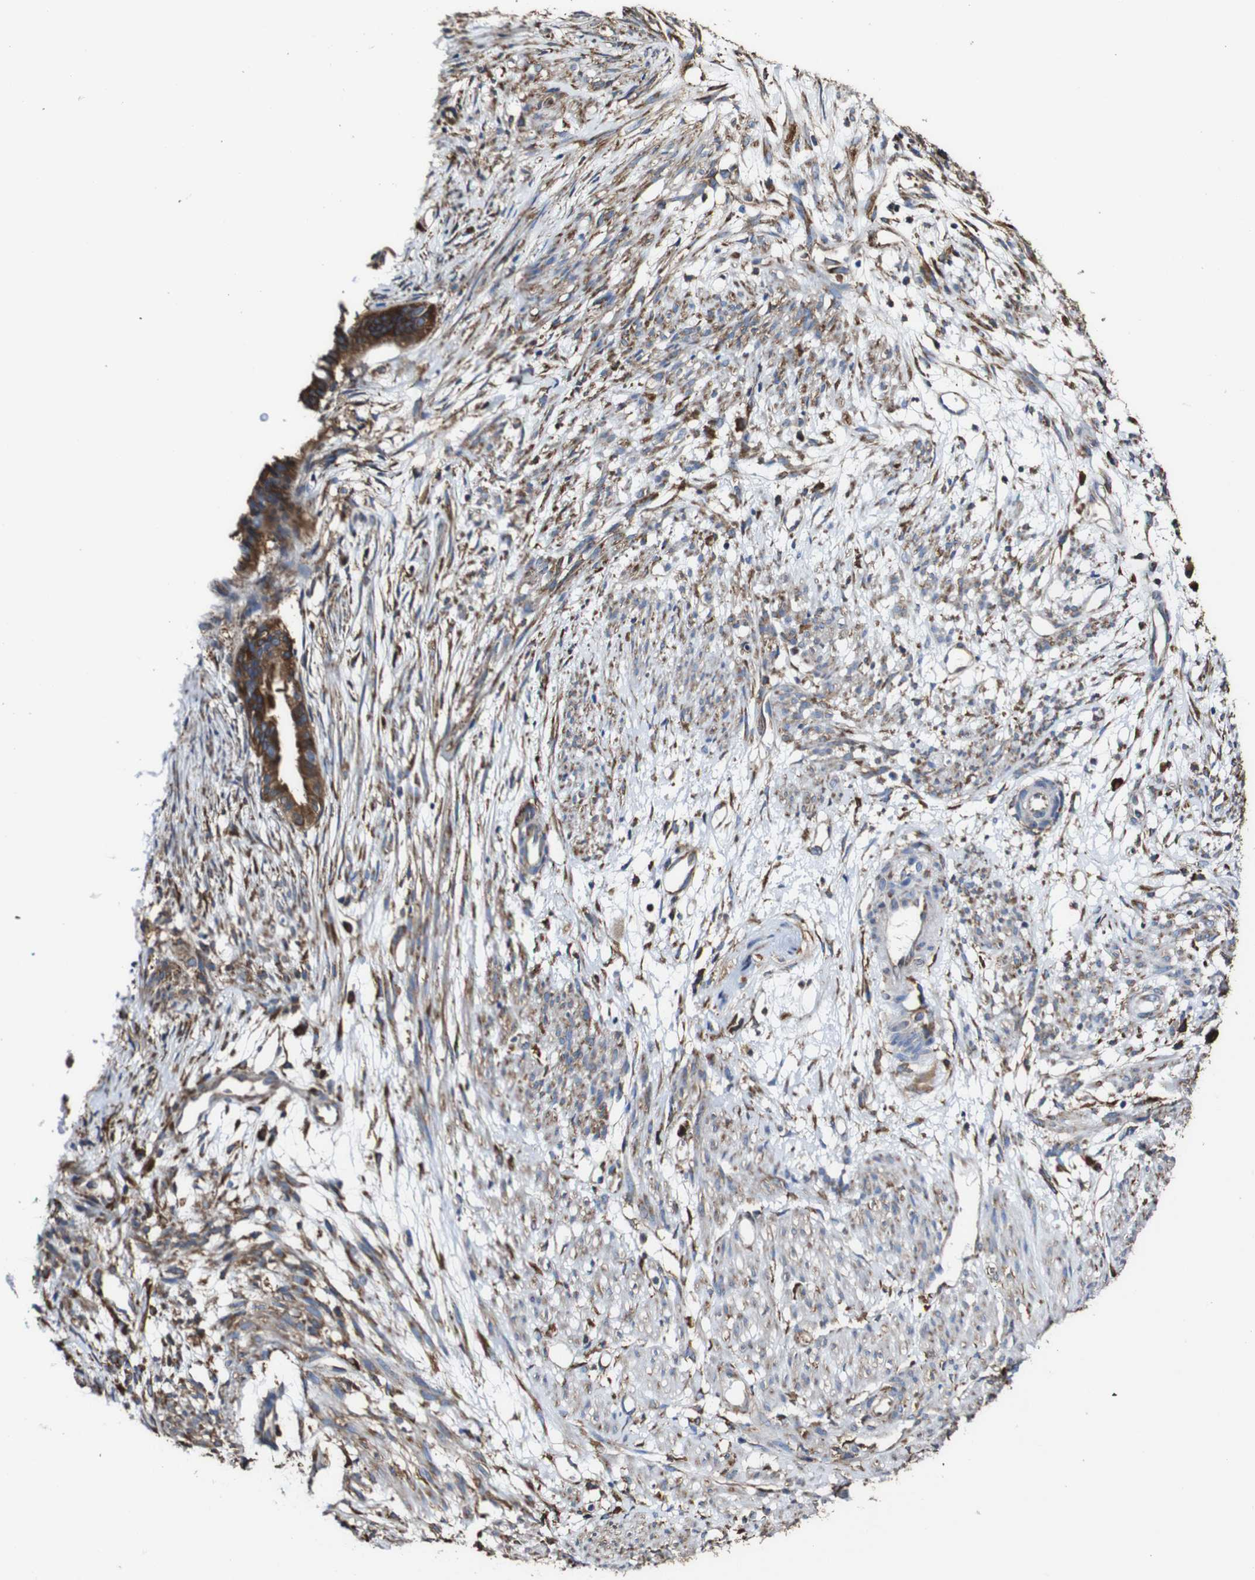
{"staining": {"intensity": "strong", "quantity": ">75%", "location": "cytoplasmic/membranous"}, "tissue": "cervical cancer", "cell_type": "Tumor cells", "image_type": "cancer", "snomed": [{"axis": "morphology", "description": "Normal tissue, NOS"}, {"axis": "morphology", "description": "Adenocarcinoma, NOS"}, {"axis": "topography", "description": "Cervix"}, {"axis": "topography", "description": "Endometrium"}], "caption": "This is a histology image of immunohistochemistry (IHC) staining of cervical cancer (adenocarcinoma), which shows strong positivity in the cytoplasmic/membranous of tumor cells.", "gene": "PPIB", "patient": {"sex": "female", "age": 86}}